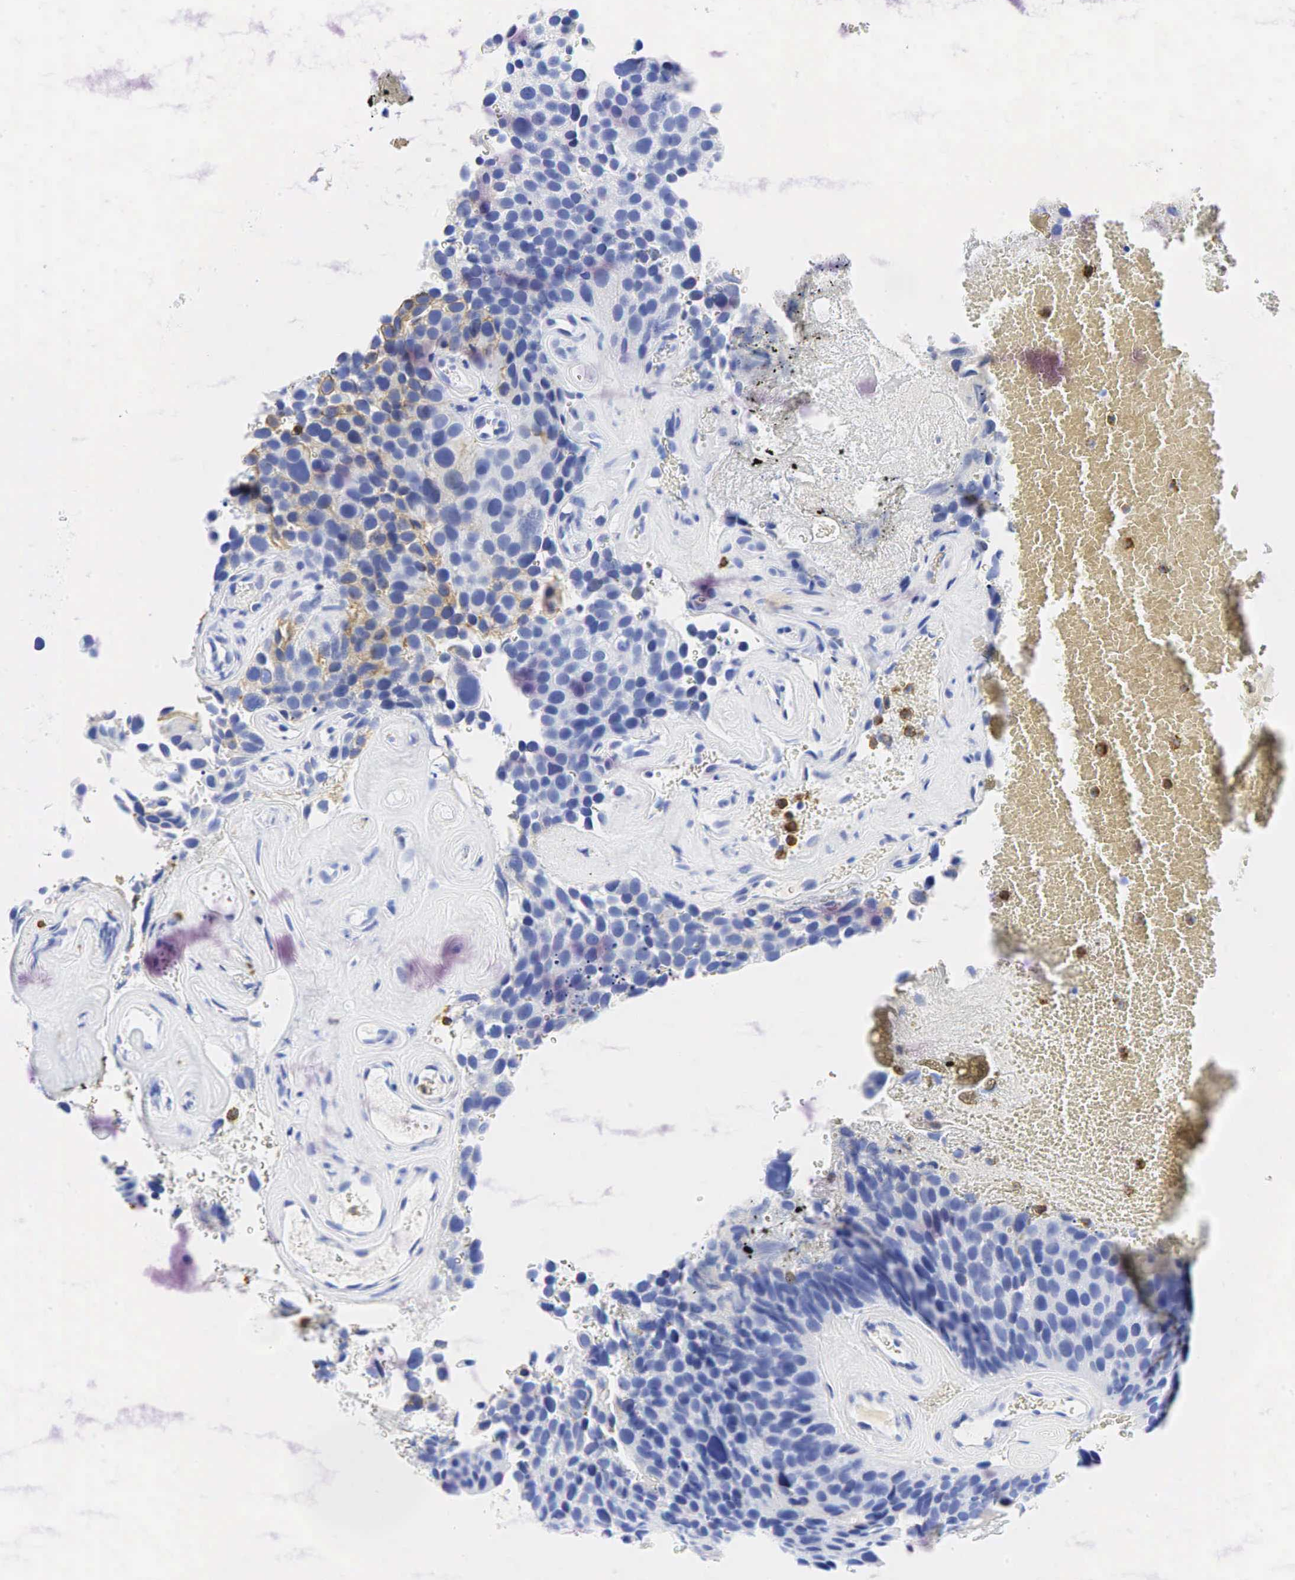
{"staining": {"intensity": "weak", "quantity": "<25%", "location": "cytoplasmic/membranous"}, "tissue": "urothelial cancer", "cell_type": "Tumor cells", "image_type": "cancer", "snomed": [{"axis": "morphology", "description": "Urothelial carcinoma, High grade"}, {"axis": "topography", "description": "Urinary bladder"}], "caption": "A high-resolution histopathology image shows immunohistochemistry staining of urothelial cancer, which exhibits no significant staining in tumor cells.", "gene": "FUT4", "patient": {"sex": "male", "age": 72}}